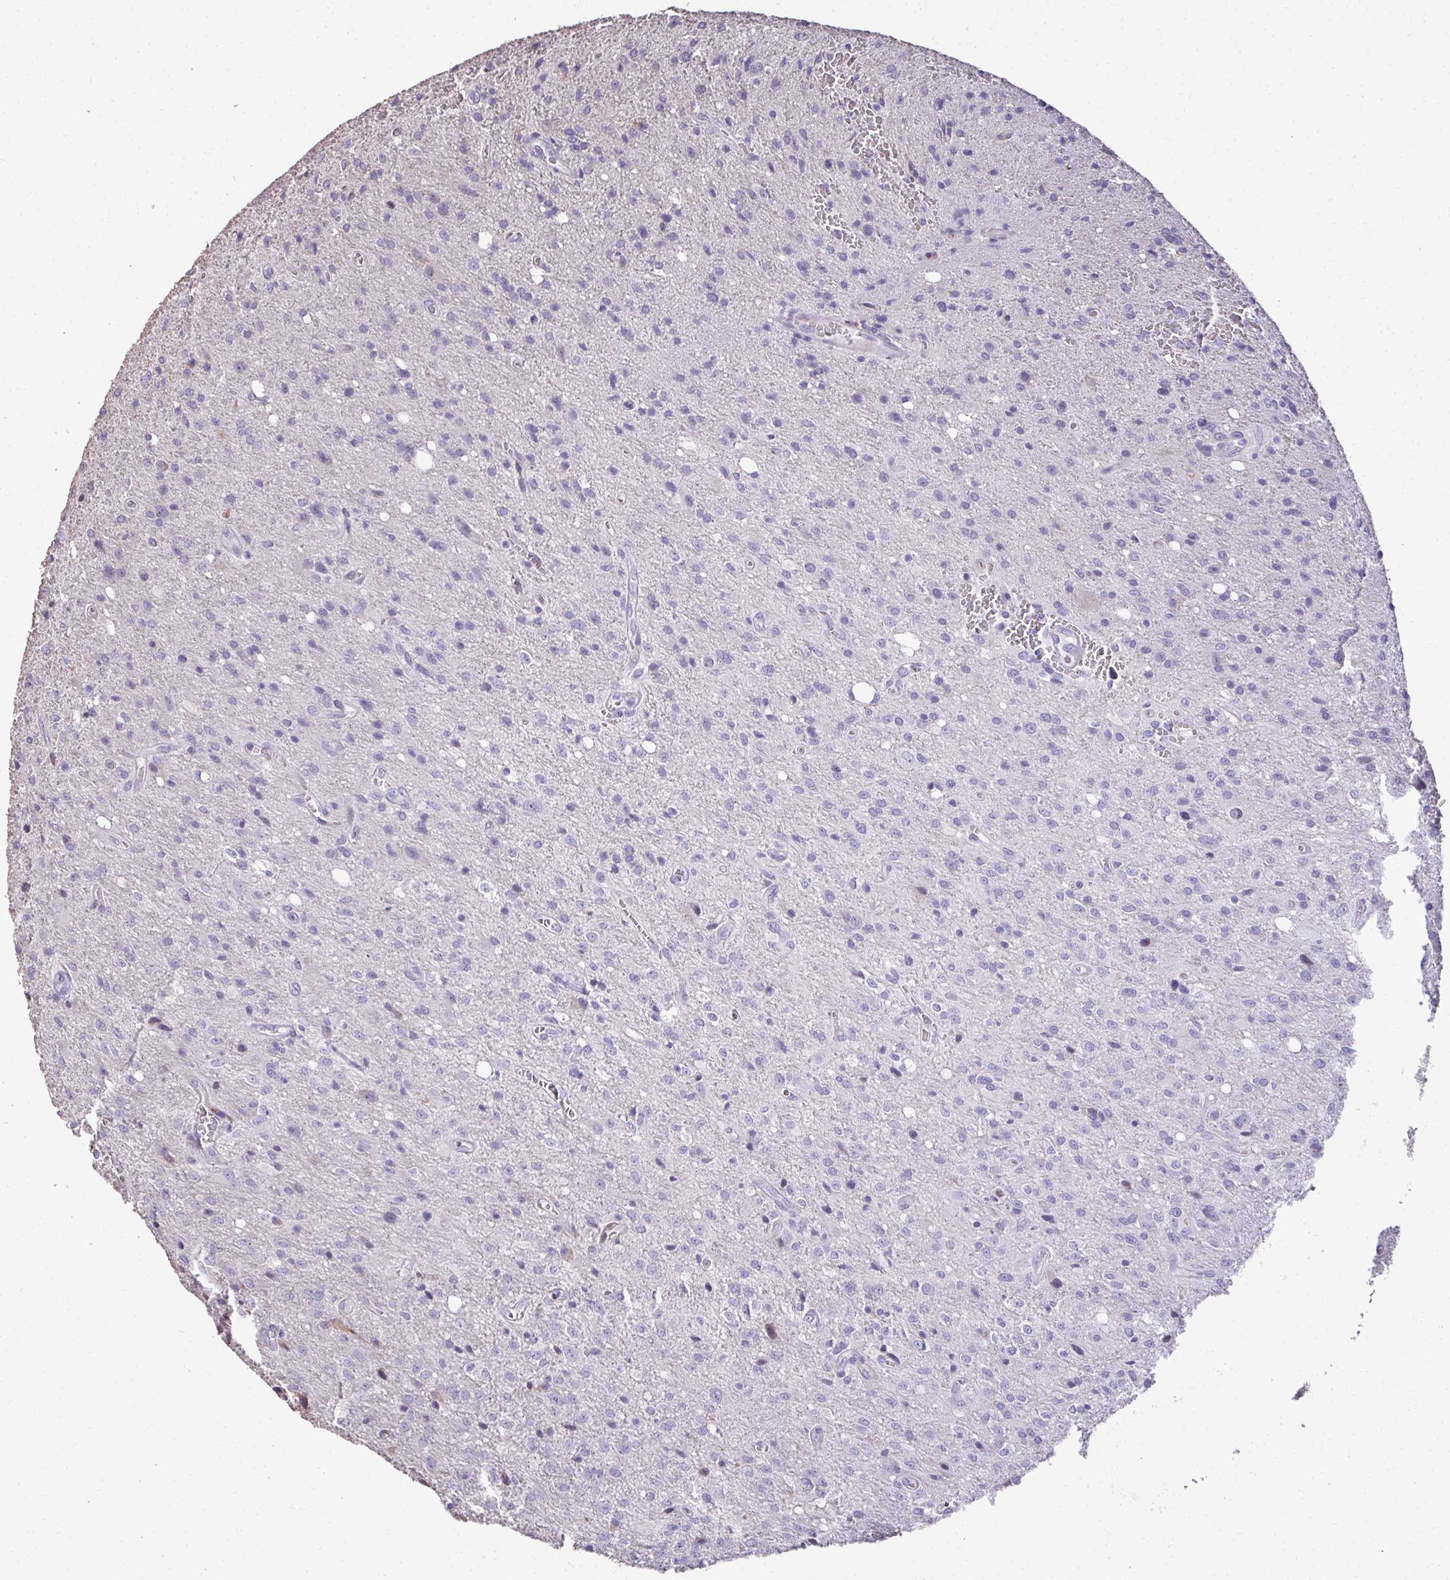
{"staining": {"intensity": "negative", "quantity": "none", "location": "none"}, "tissue": "glioma", "cell_type": "Tumor cells", "image_type": "cancer", "snomed": [{"axis": "morphology", "description": "Glioma, malignant, Low grade"}, {"axis": "topography", "description": "Brain"}], "caption": "IHC photomicrograph of human malignant glioma (low-grade) stained for a protein (brown), which reveals no positivity in tumor cells.", "gene": "FIBCD1", "patient": {"sex": "male", "age": 66}}